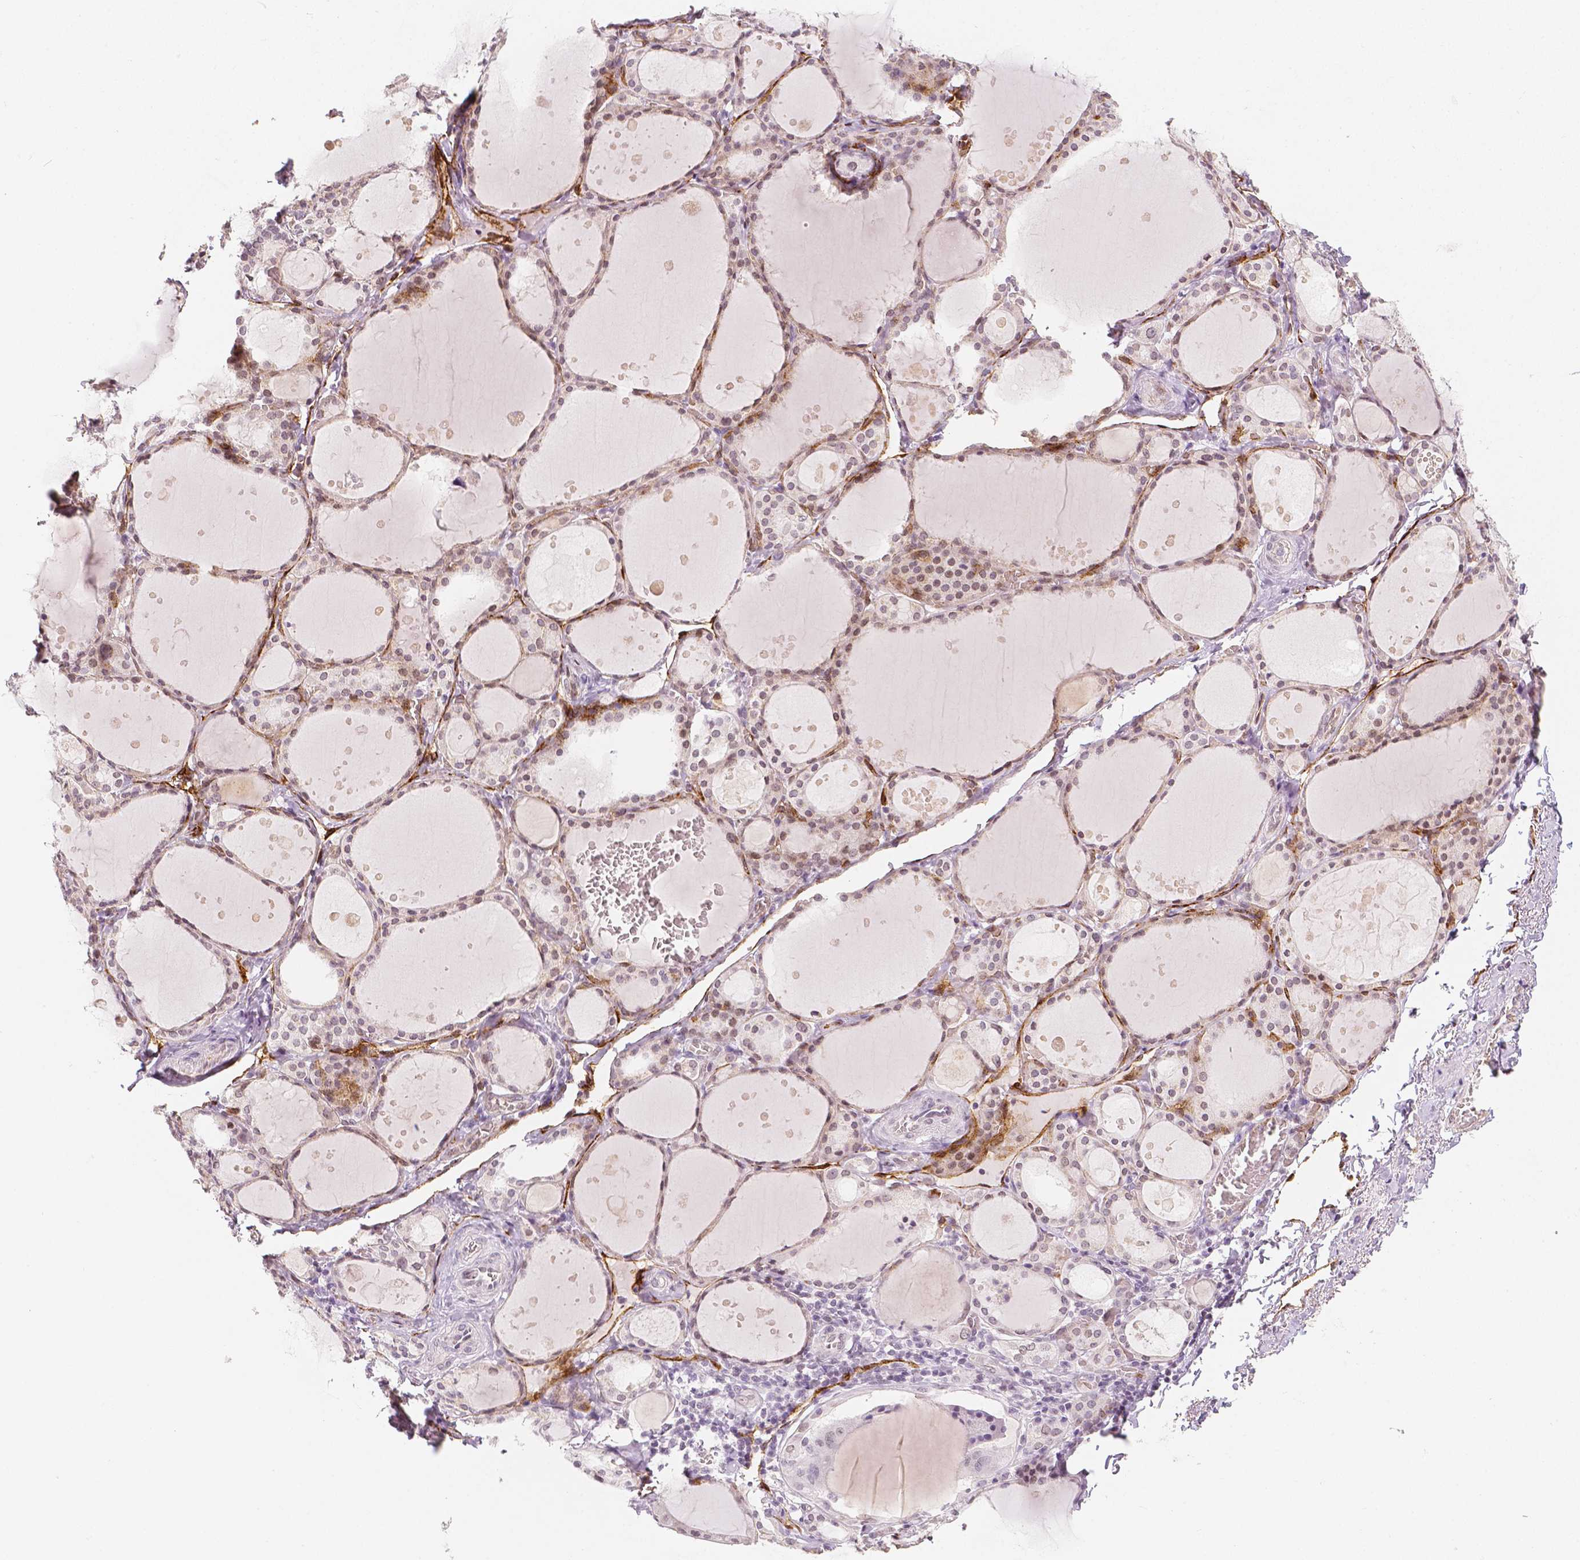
{"staining": {"intensity": "moderate", "quantity": ">75%", "location": "nuclear"}, "tissue": "thyroid gland", "cell_type": "Glandular cells", "image_type": "normal", "snomed": [{"axis": "morphology", "description": "Normal tissue, NOS"}, {"axis": "topography", "description": "Thyroid gland"}], "caption": "Glandular cells demonstrate medium levels of moderate nuclear staining in about >75% of cells in benign thyroid gland. (brown staining indicates protein expression, while blue staining denotes nuclei).", "gene": "KDM5B", "patient": {"sex": "male", "age": 68}}